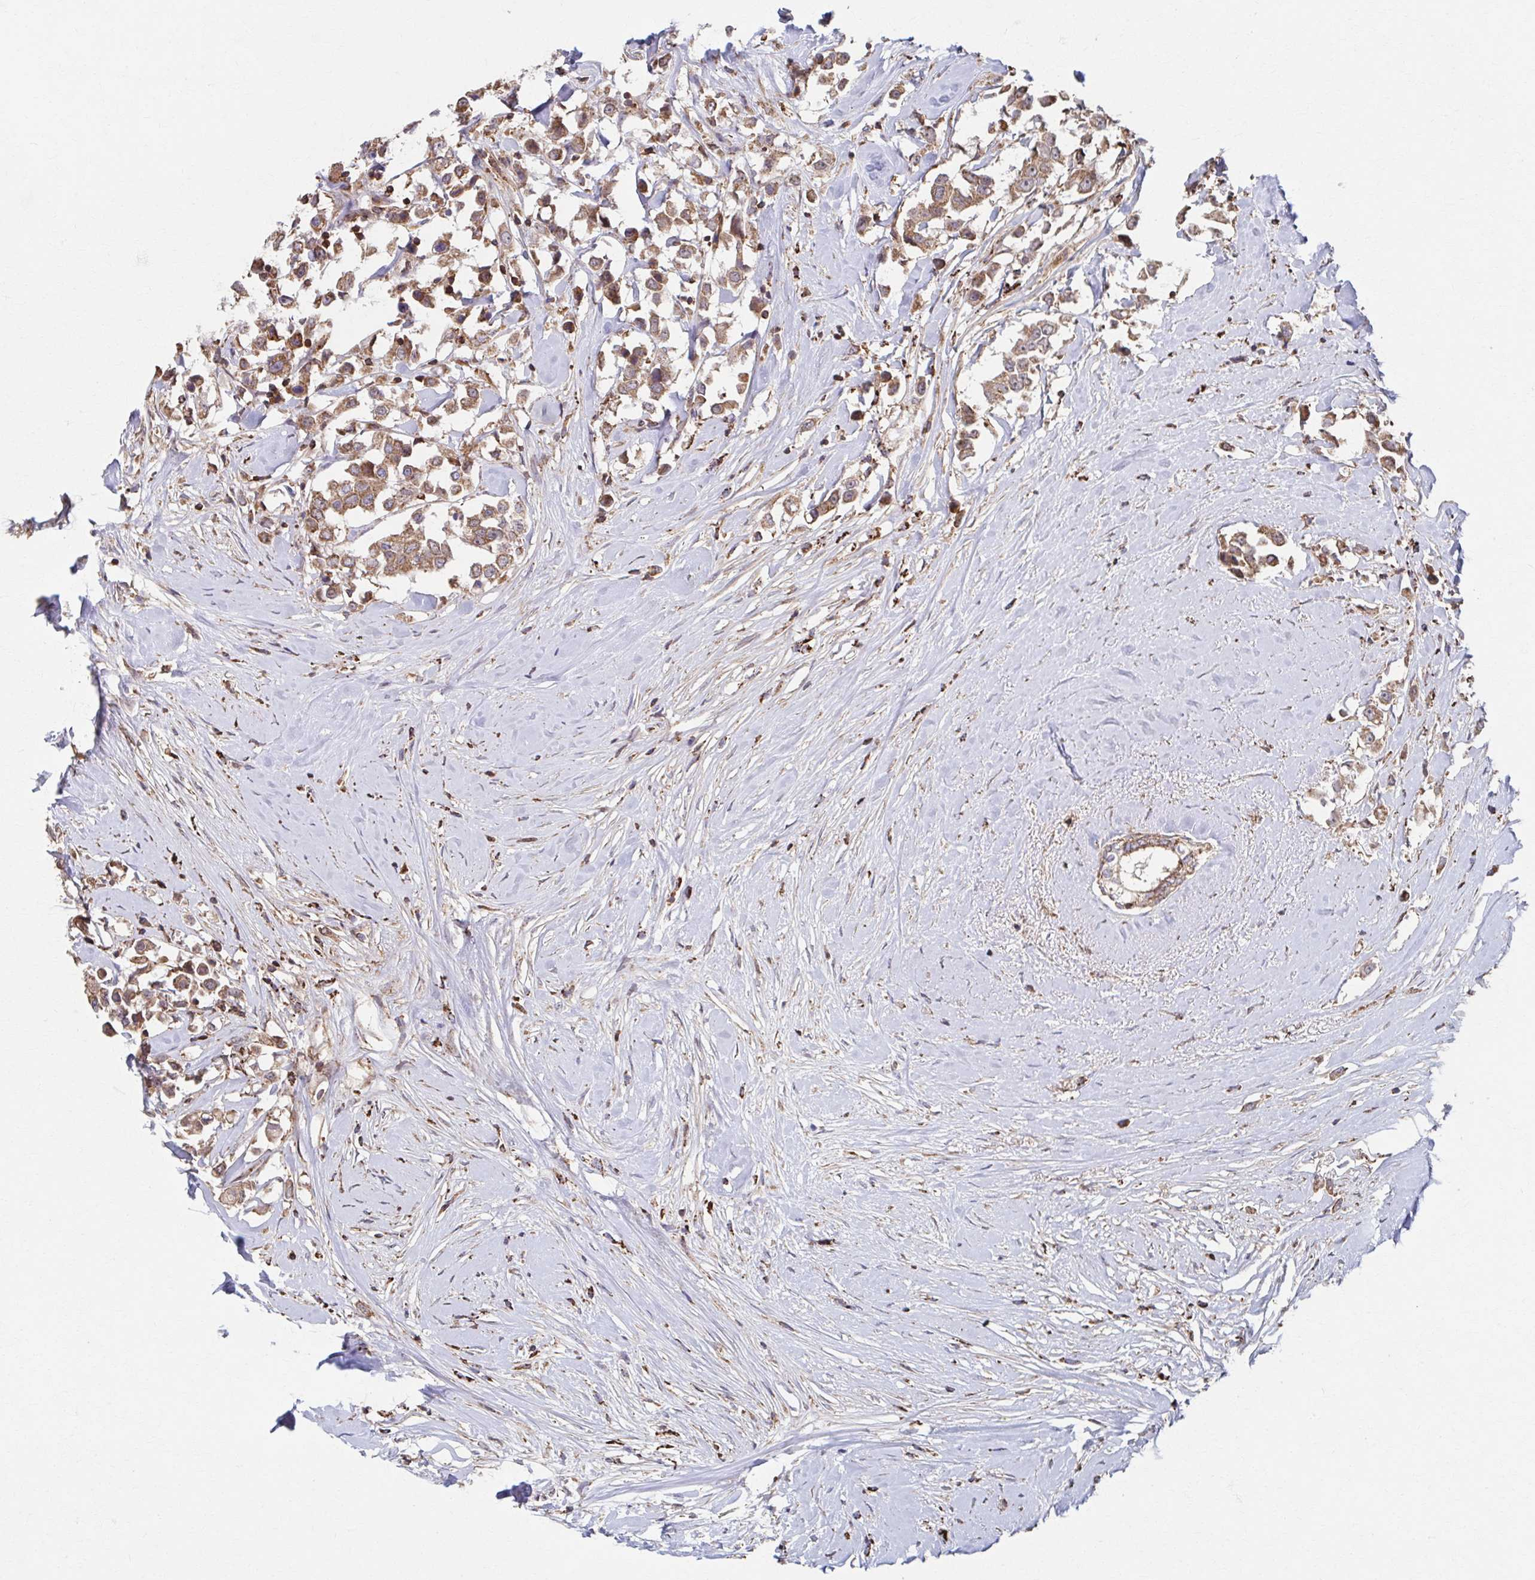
{"staining": {"intensity": "moderate", "quantity": ">75%", "location": "cytoplasmic/membranous"}, "tissue": "breast cancer", "cell_type": "Tumor cells", "image_type": "cancer", "snomed": [{"axis": "morphology", "description": "Duct carcinoma"}, {"axis": "topography", "description": "Breast"}], "caption": "Intraductal carcinoma (breast) stained with DAB (3,3'-diaminobenzidine) IHC reveals medium levels of moderate cytoplasmic/membranous staining in about >75% of tumor cells.", "gene": "KLHL34", "patient": {"sex": "female", "age": 61}}